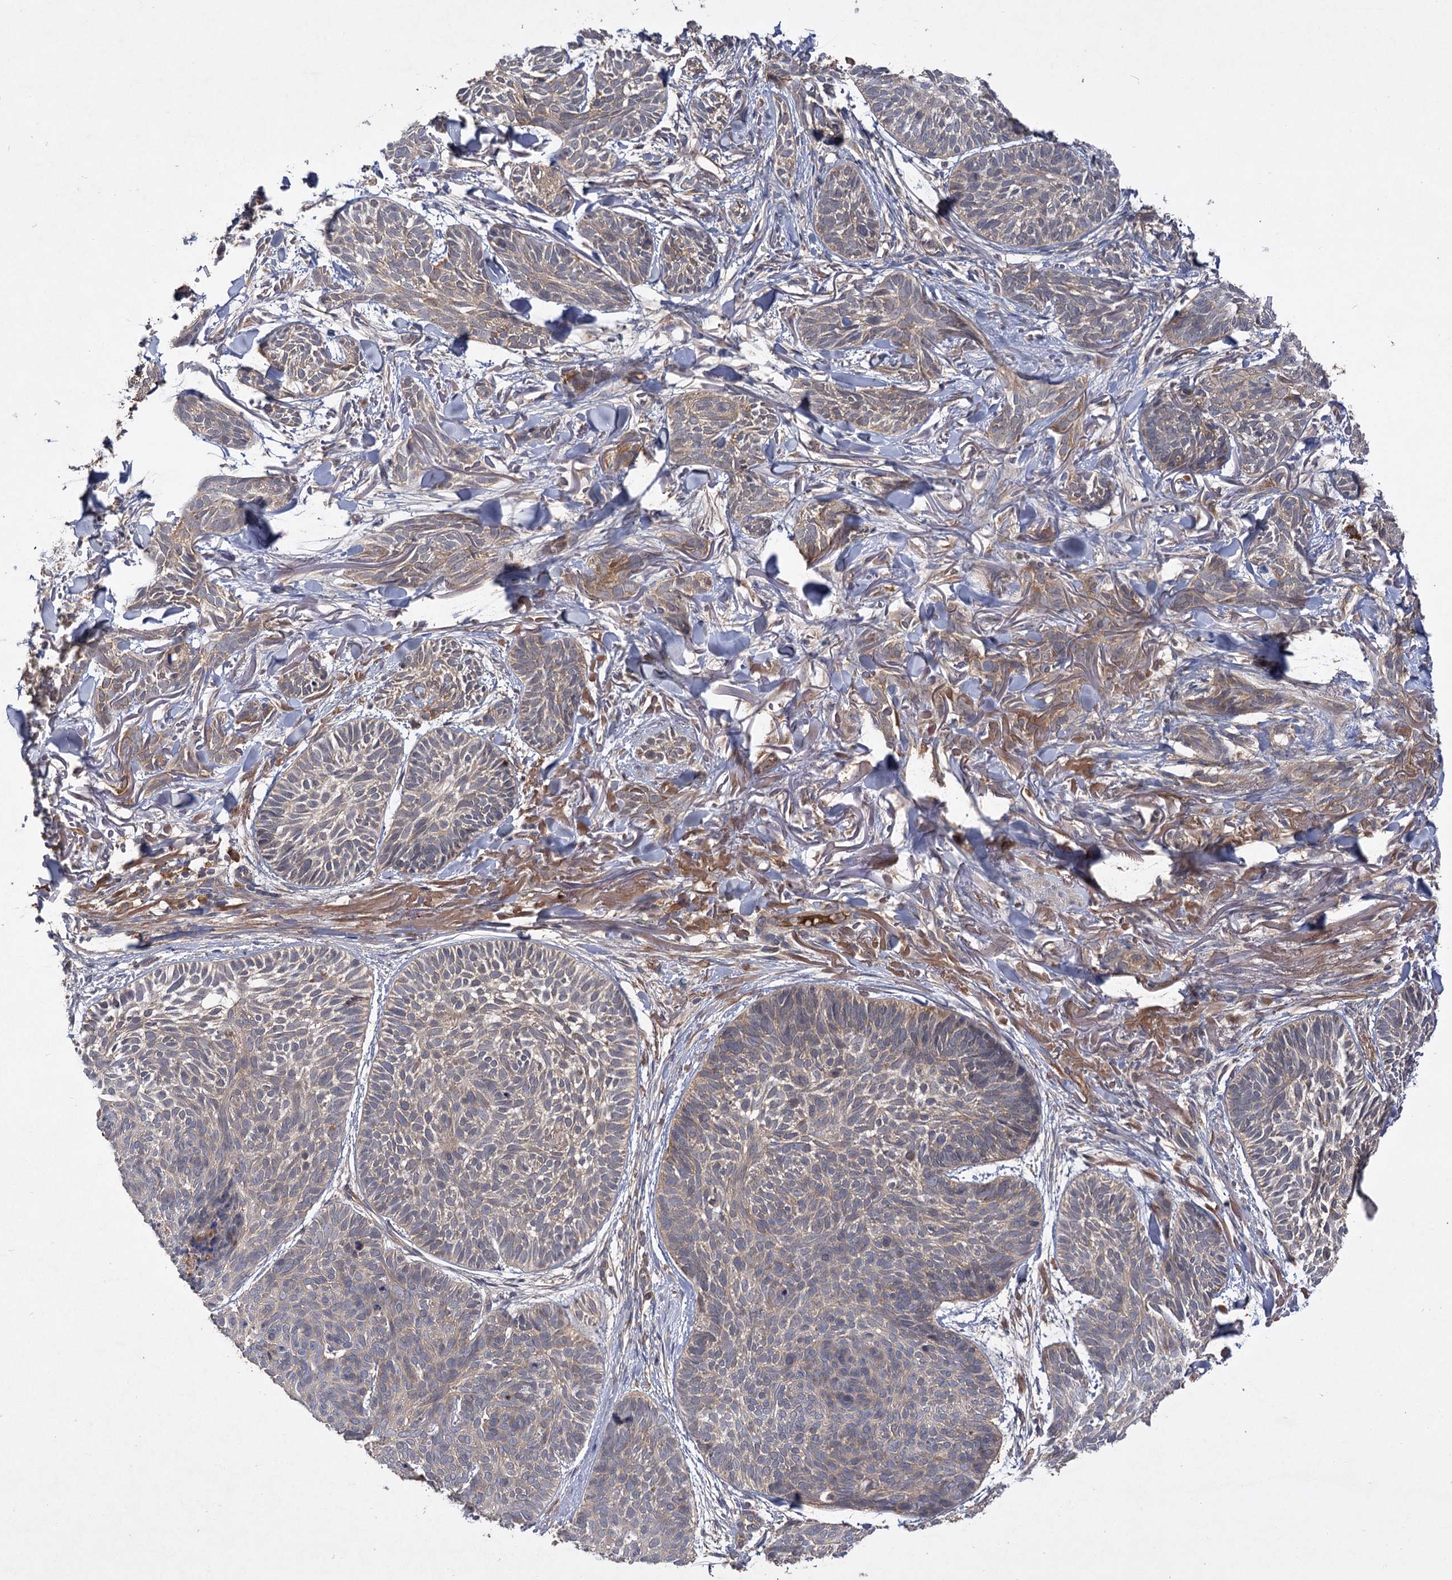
{"staining": {"intensity": "negative", "quantity": "none", "location": "none"}, "tissue": "skin cancer", "cell_type": "Tumor cells", "image_type": "cancer", "snomed": [{"axis": "morphology", "description": "Normal tissue, NOS"}, {"axis": "morphology", "description": "Basal cell carcinoma"}, {"axis": "topography", "description": "Skin"}], "caption": "High power microscopy photomicrograph of an immunohistochemistry (IHC) micrograph of skin cancer (basal cell carcinoma), revealing no significant expression in tumor cells.", "gene": "USP50", "patient": {"sex": "male", "age": 66}}